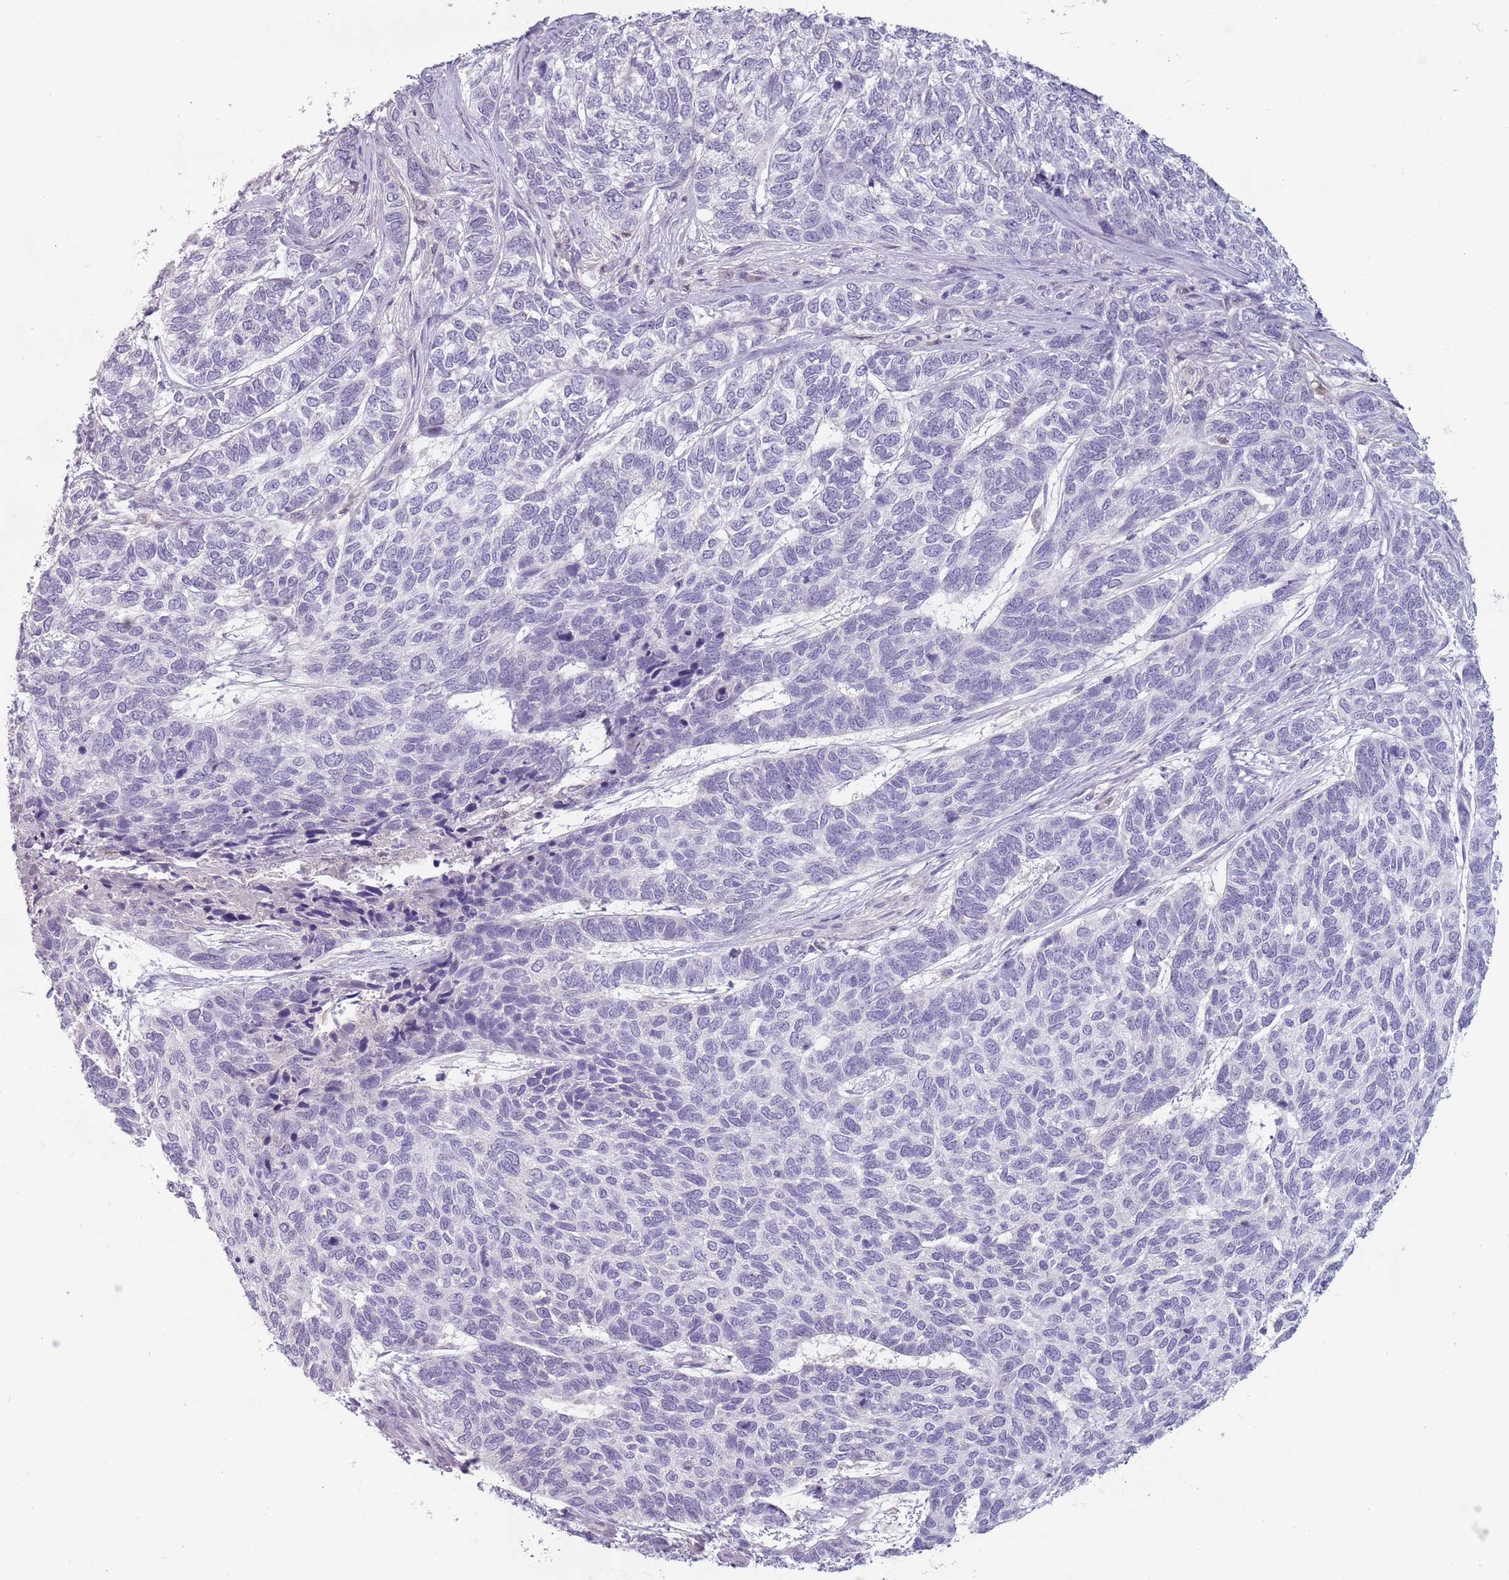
{"staining": {"intensity": "negative", "quantity": "none", "location": "none"}, "tissue": "skin cancer", "cell_type": "Tumor cells", "image_type": "cancer", "snomed": [{"axis": "morphology", "description": "Basal cell carcinoma"}, {"axis": "topography", "description": "Skin"}], "caption": "High magnification brightfield microscopy of basal cell carcinoma (skin) stained with DAB (brown) and counterstained with hematoxylin (blue): tumor cells show no significant expression. The staining was performed using DAB to visualize the protein expression in brown, while the nuclei were stained in blue with hematoxylin (Magnification: 20x).", "gene": "CEP19", "patient": {"sex": "female", "age": 65}}